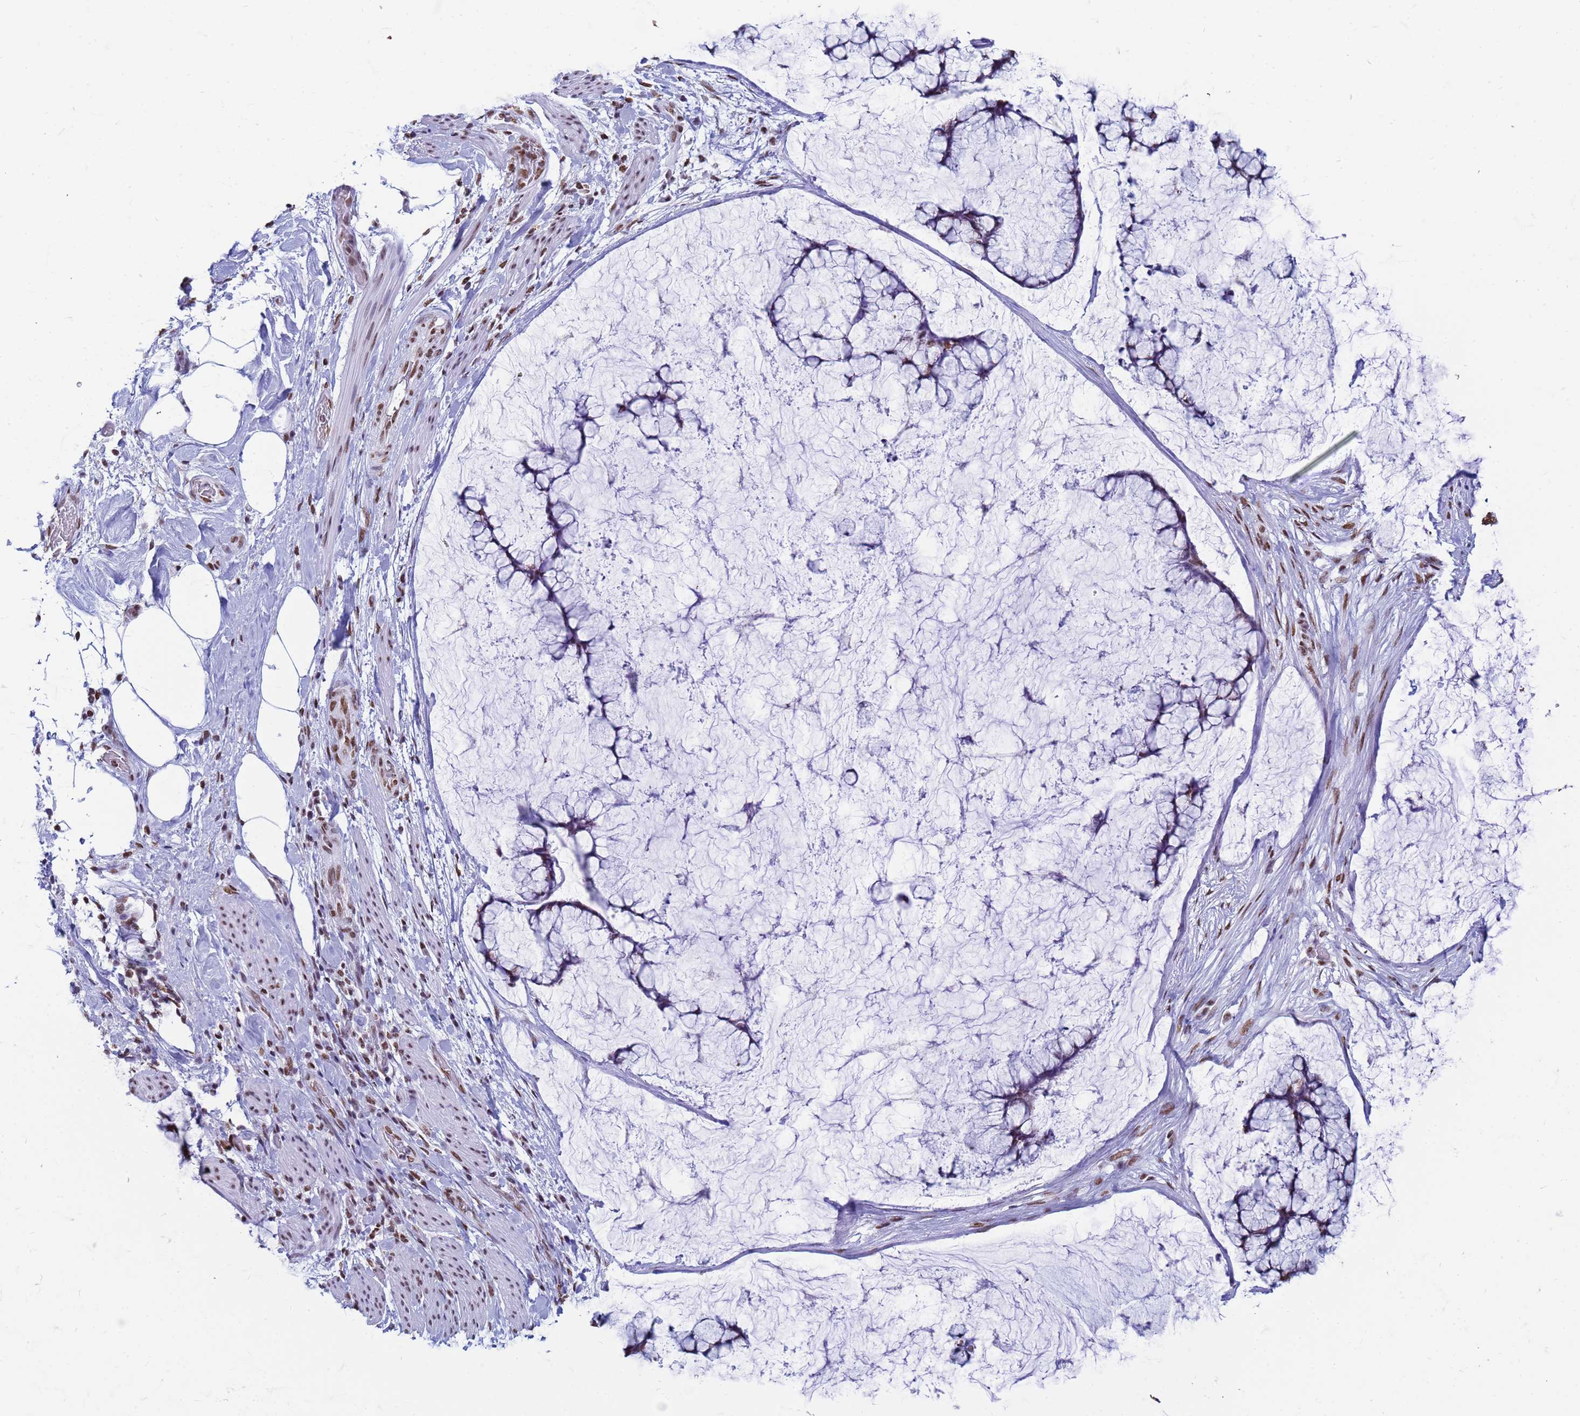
{"staining": {"intensity": "weak", "quantity": "25%-75%", "location": "nuclear"}, "tissue": "ovarian cancer", "cell_type": "Tumor cells", "image_type": "cancer", "snomed": [{"axis": "morphology", "description": "Cystadenocarcinoma, mucinous, NOS"}, {"axis": "topography", "description": "Ovary"}], "caption": "IHC photomicrograph of ovarian cancer stained for a protein (brown), which shows low levels of weak nuclear positivity in approximately 25%-75% of tumor cells.", "gene": "FAM170B", "patient": {"sex": "female", "age": 42}}